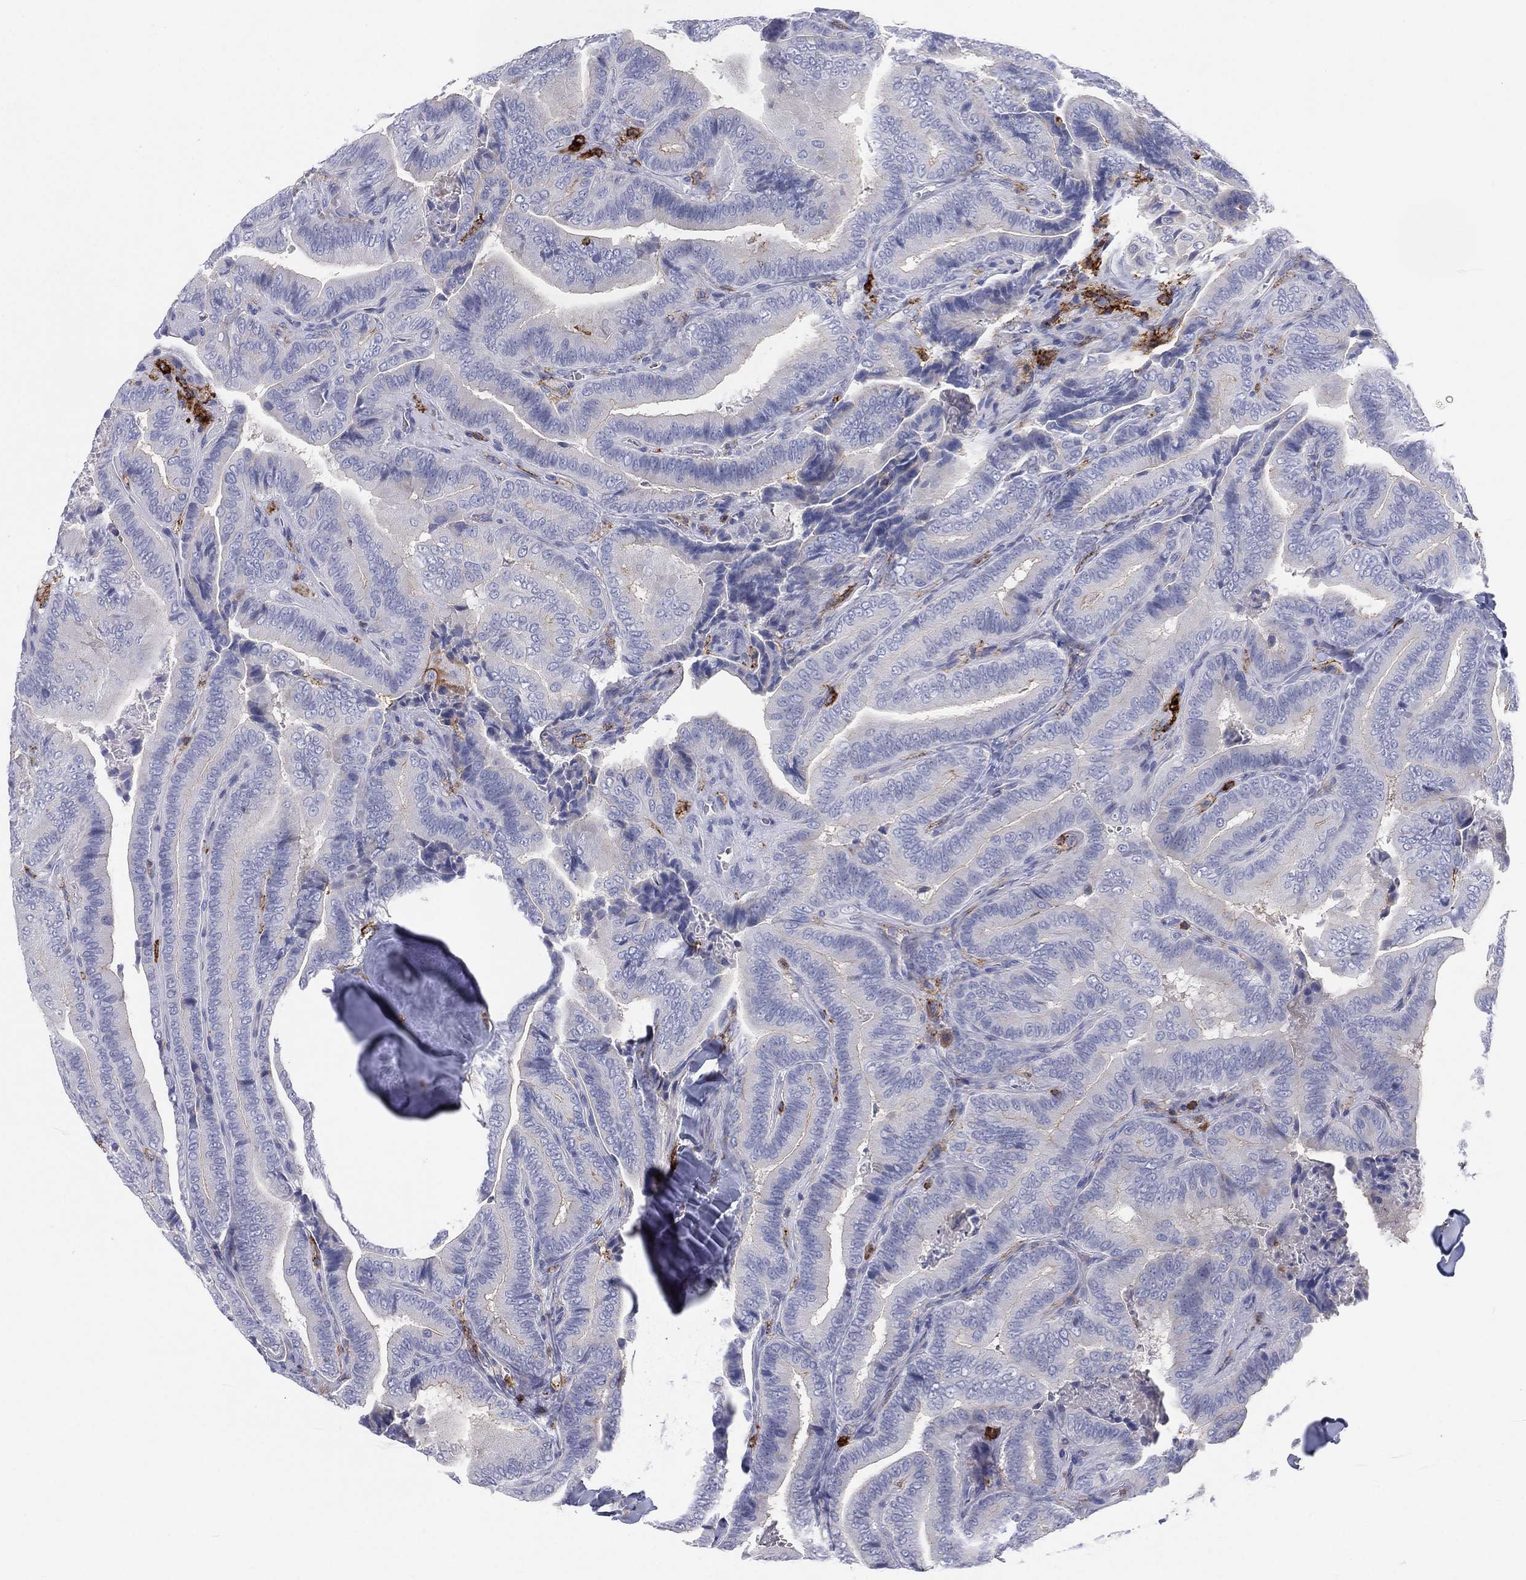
{"staining": {"intensity": "negative", "quantity": "none", "location": "none"}, "tissue": "thyroid cancer", "cell_type": "Tumor cells", "image_type": "cancer", "snomed": [{"axis": "morphology", "description": "Papillary adenocarcinoma, NOS"}, {"axis": "topography", "description": "Thyroid gland"}], "caption": "Immunohistochemistry (IHC) image of thyroid cancer (papillary adenocarcinoma) stained for a protein (brown), which exhibits no staining in tumor cells.", "gene": "SELPLG", "patient": {"sex": "male", "age": 61}}